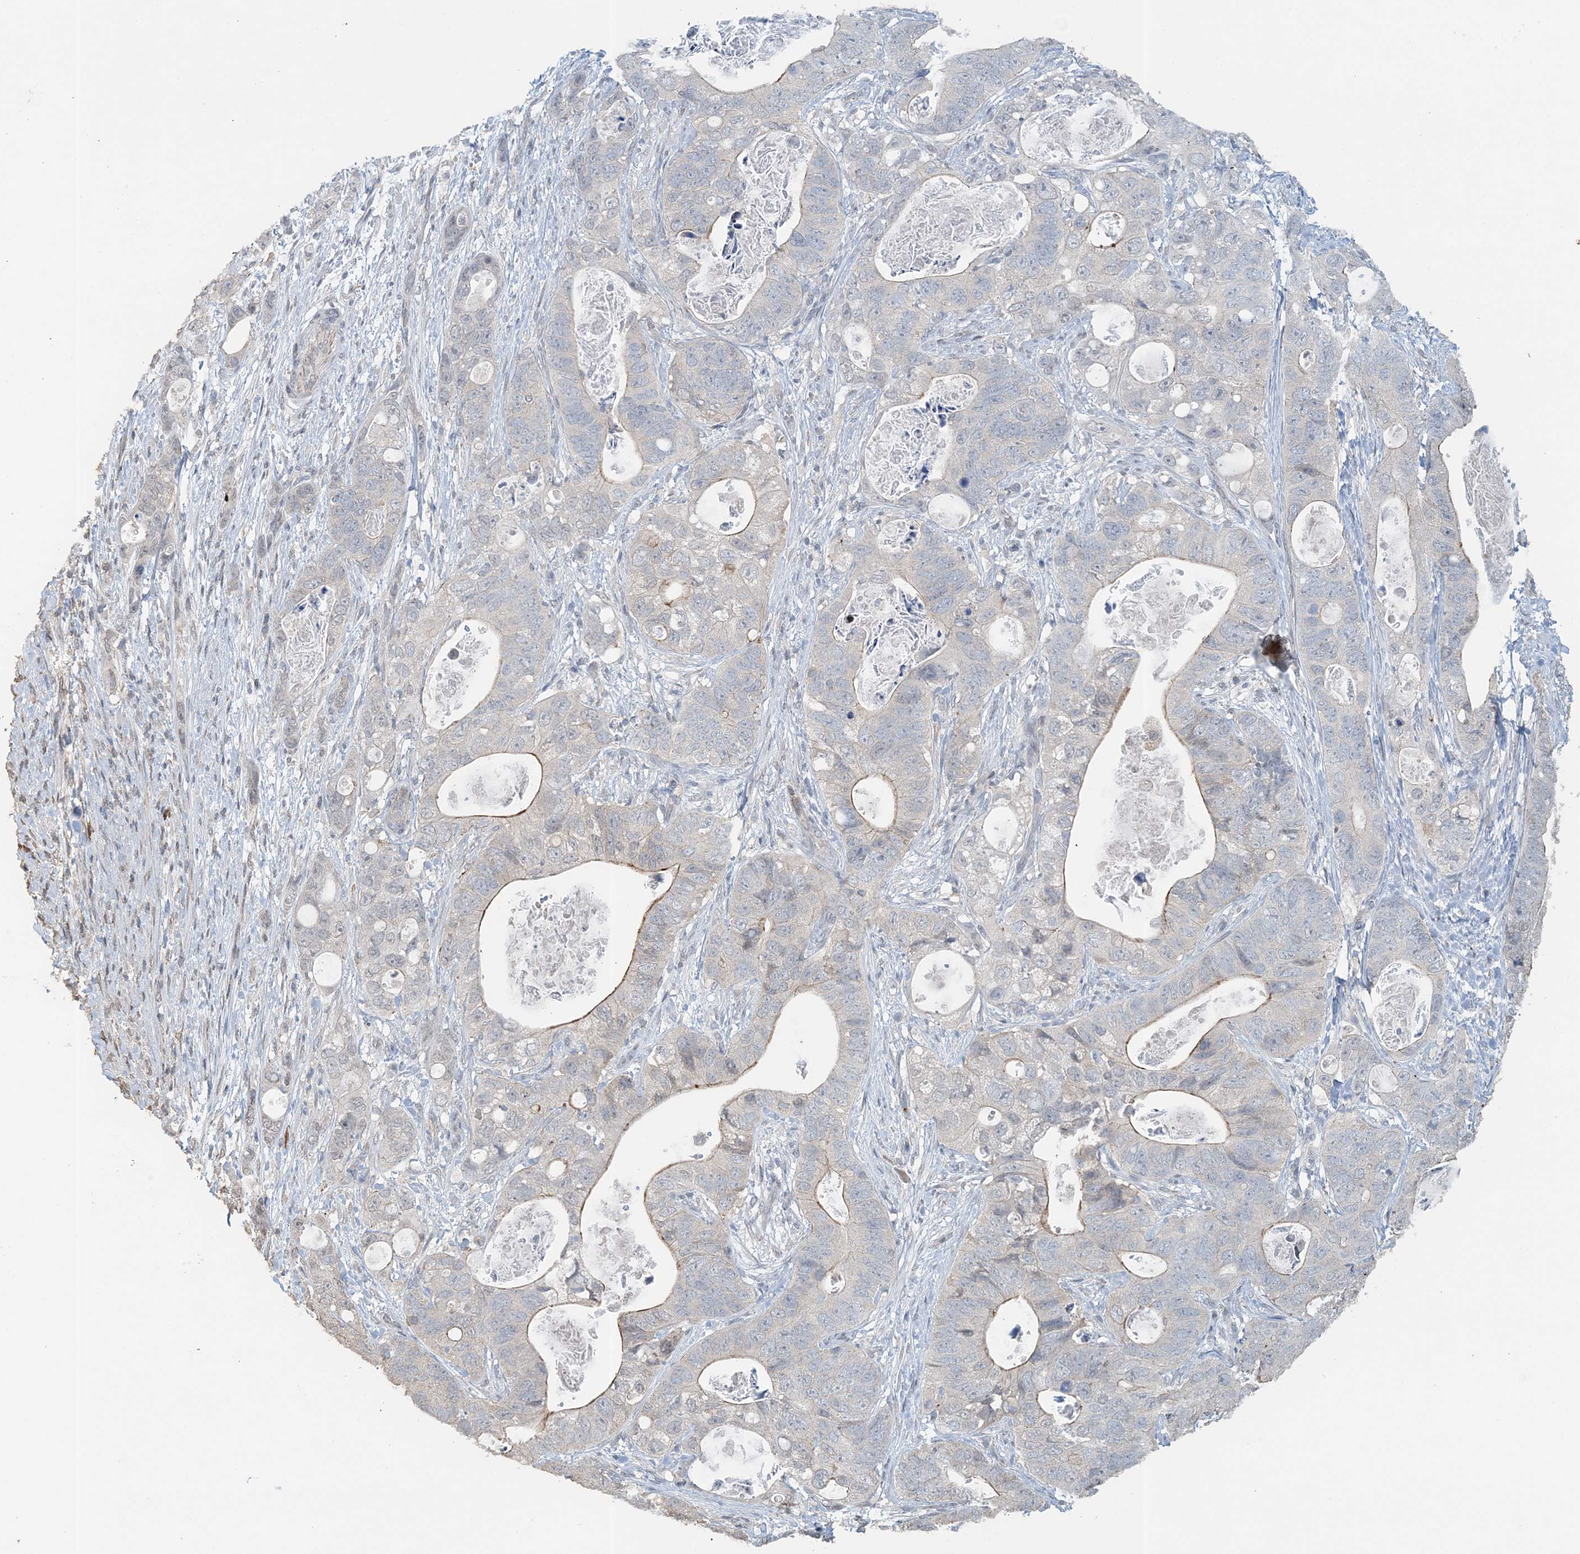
{"staining": {"intensity": "weak", "quantity": "<25%", "location": "cytoplasmic/membranous"}, "tissue": "stomach cancer", "cell_type": "Tumor cells", "image_type": "cancer", "snomed": [{"axis": "morphology", "description": "Adenocarcinoma, NOS"}, {"axis": "topography", "description": "Stomach"}], "caption": "Human stomach cancer stained for a protein using immunohistochemistry (IHC) exhibits no positivity in tumor cells.", "gene": "FAM110A", "patient": {"sex": "female", "age": 89}}